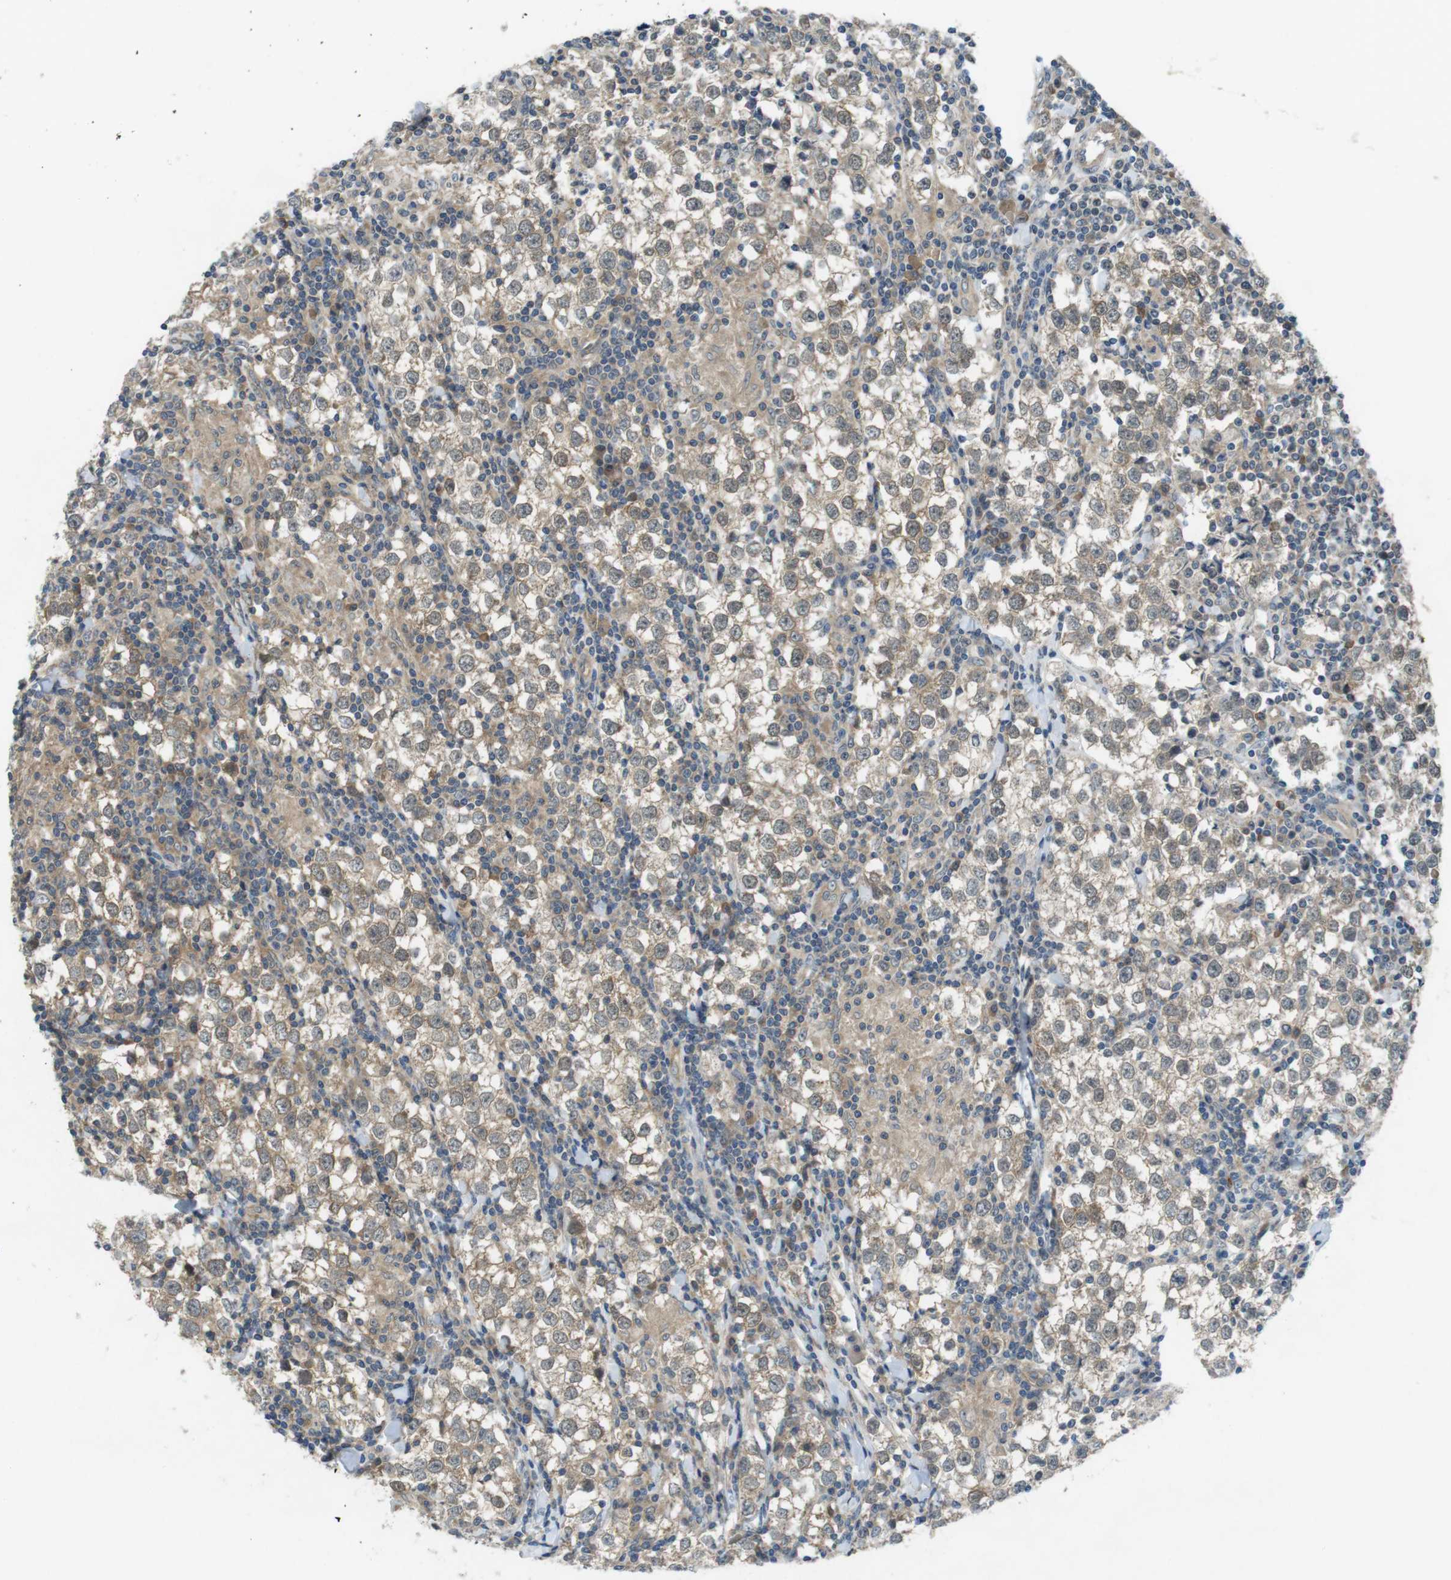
{"staining": {"intensity": "weak", "quantity": ">75%", "location": "cytoplasmic/membranous"}, "tissue": "testis cancer", "cell_type": "Tumor cells", "image_type": "cancer", "snomed": [{"axis": "morphology", "description": "Seminoma, NOS"}, {"axis": "morphology", "description": "Carcinoma, Embryonal, NOS"}, {"axis": "topography", "description": "Testis"}], "caption": "This is an image of IHC staining of embryonal carcinoma (testis), which shows weak staining in the cytoplasmic/membranous of tumor cells.", "gene": "SUGT1", "patient": {"sex": "male", "age": 36}}